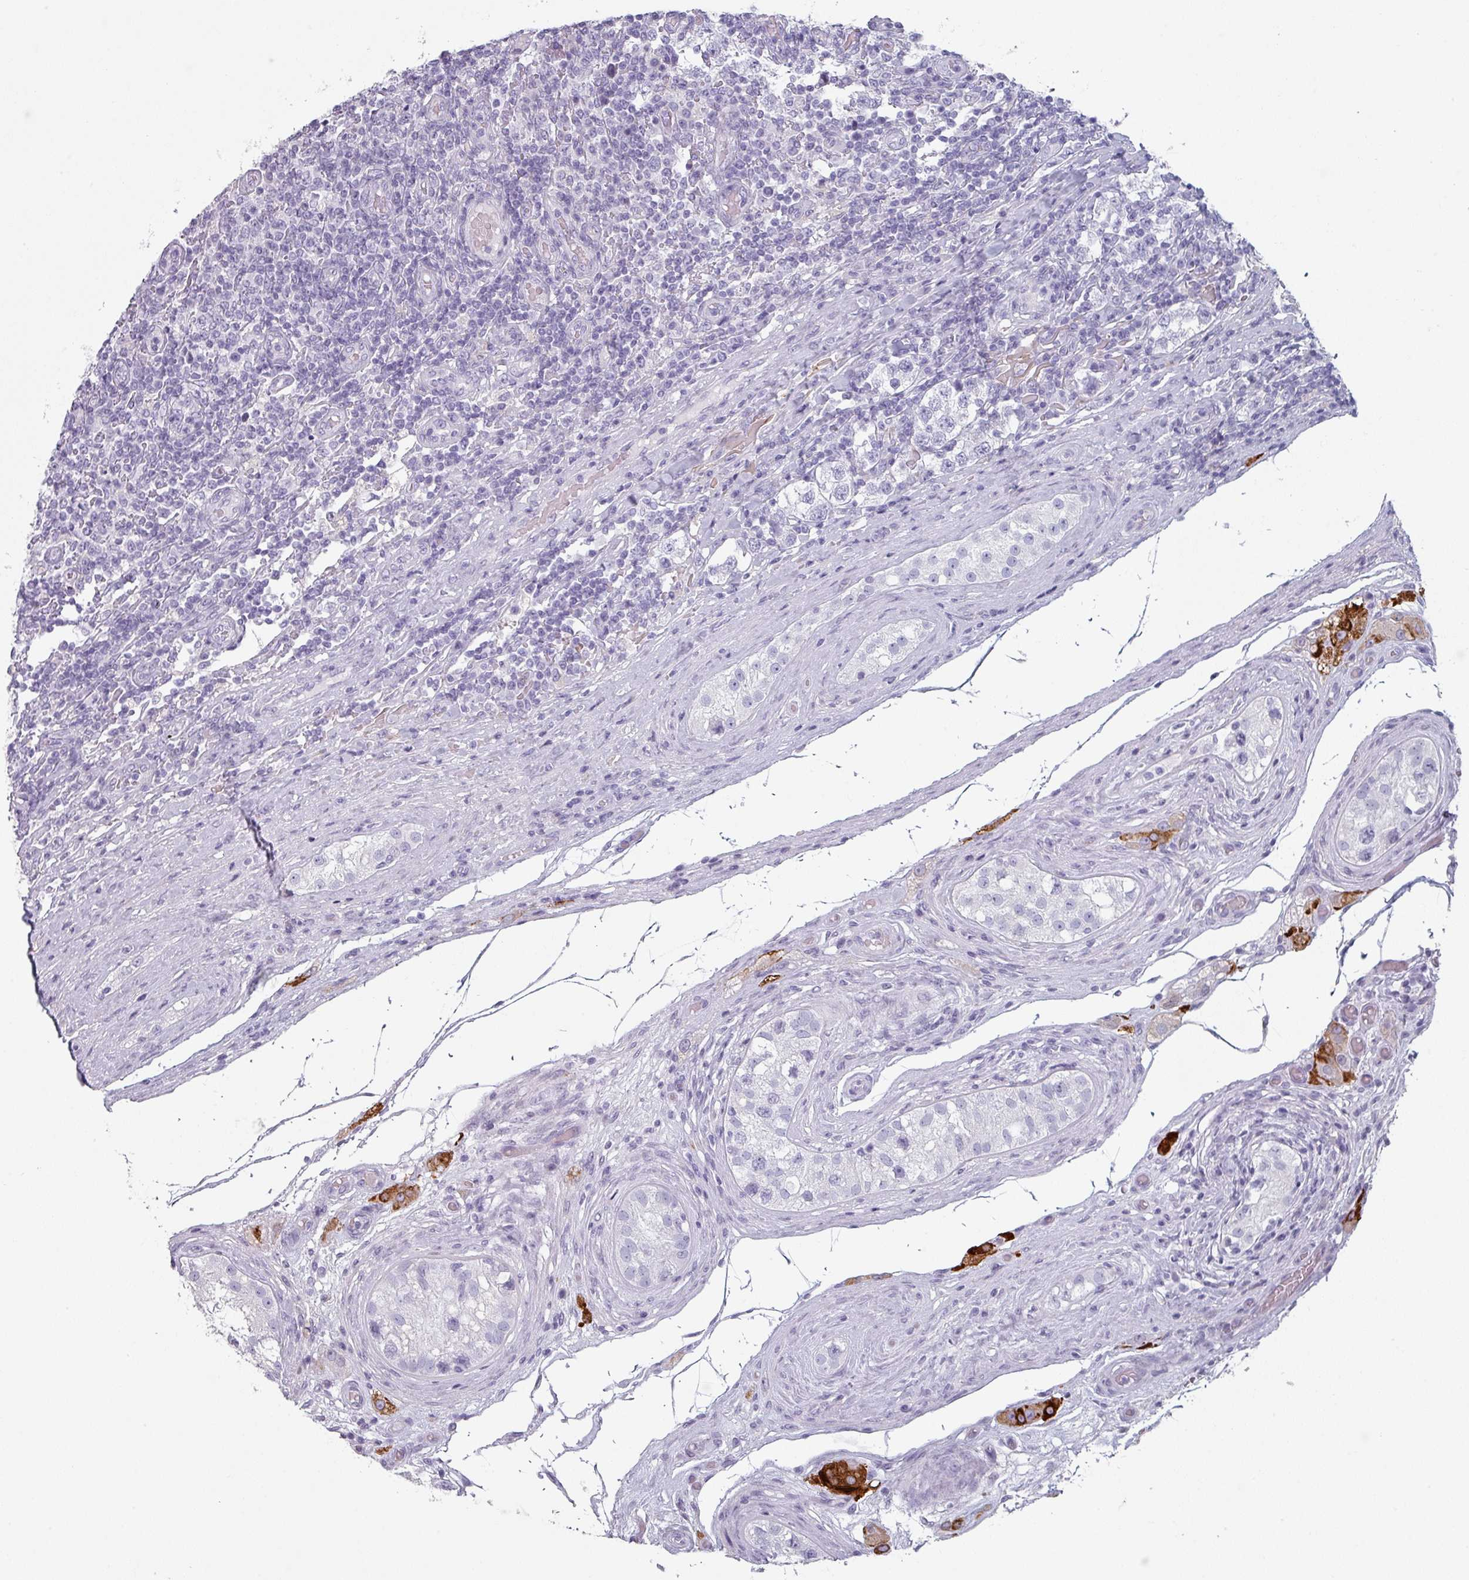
{"staining": {"intensity": "negative", "quantity": "none", "location": "none"}, "tissue": "testis cancer", "cell_type": "Tumor cells", "image_type": "cancer", "snomed": [{"axis": "morphology", "description": "Seminoma, NOS"}, {"axis": "topography", "description": "Testis"}], "caption": "Immunohistochemistry image of neoplastic tissue: testis seminoma stained with DAB demonstrates no significant protein expression in tumor cells.", "gene": "SLC35G2", "patient": {"sex": "male", "age": 34}}